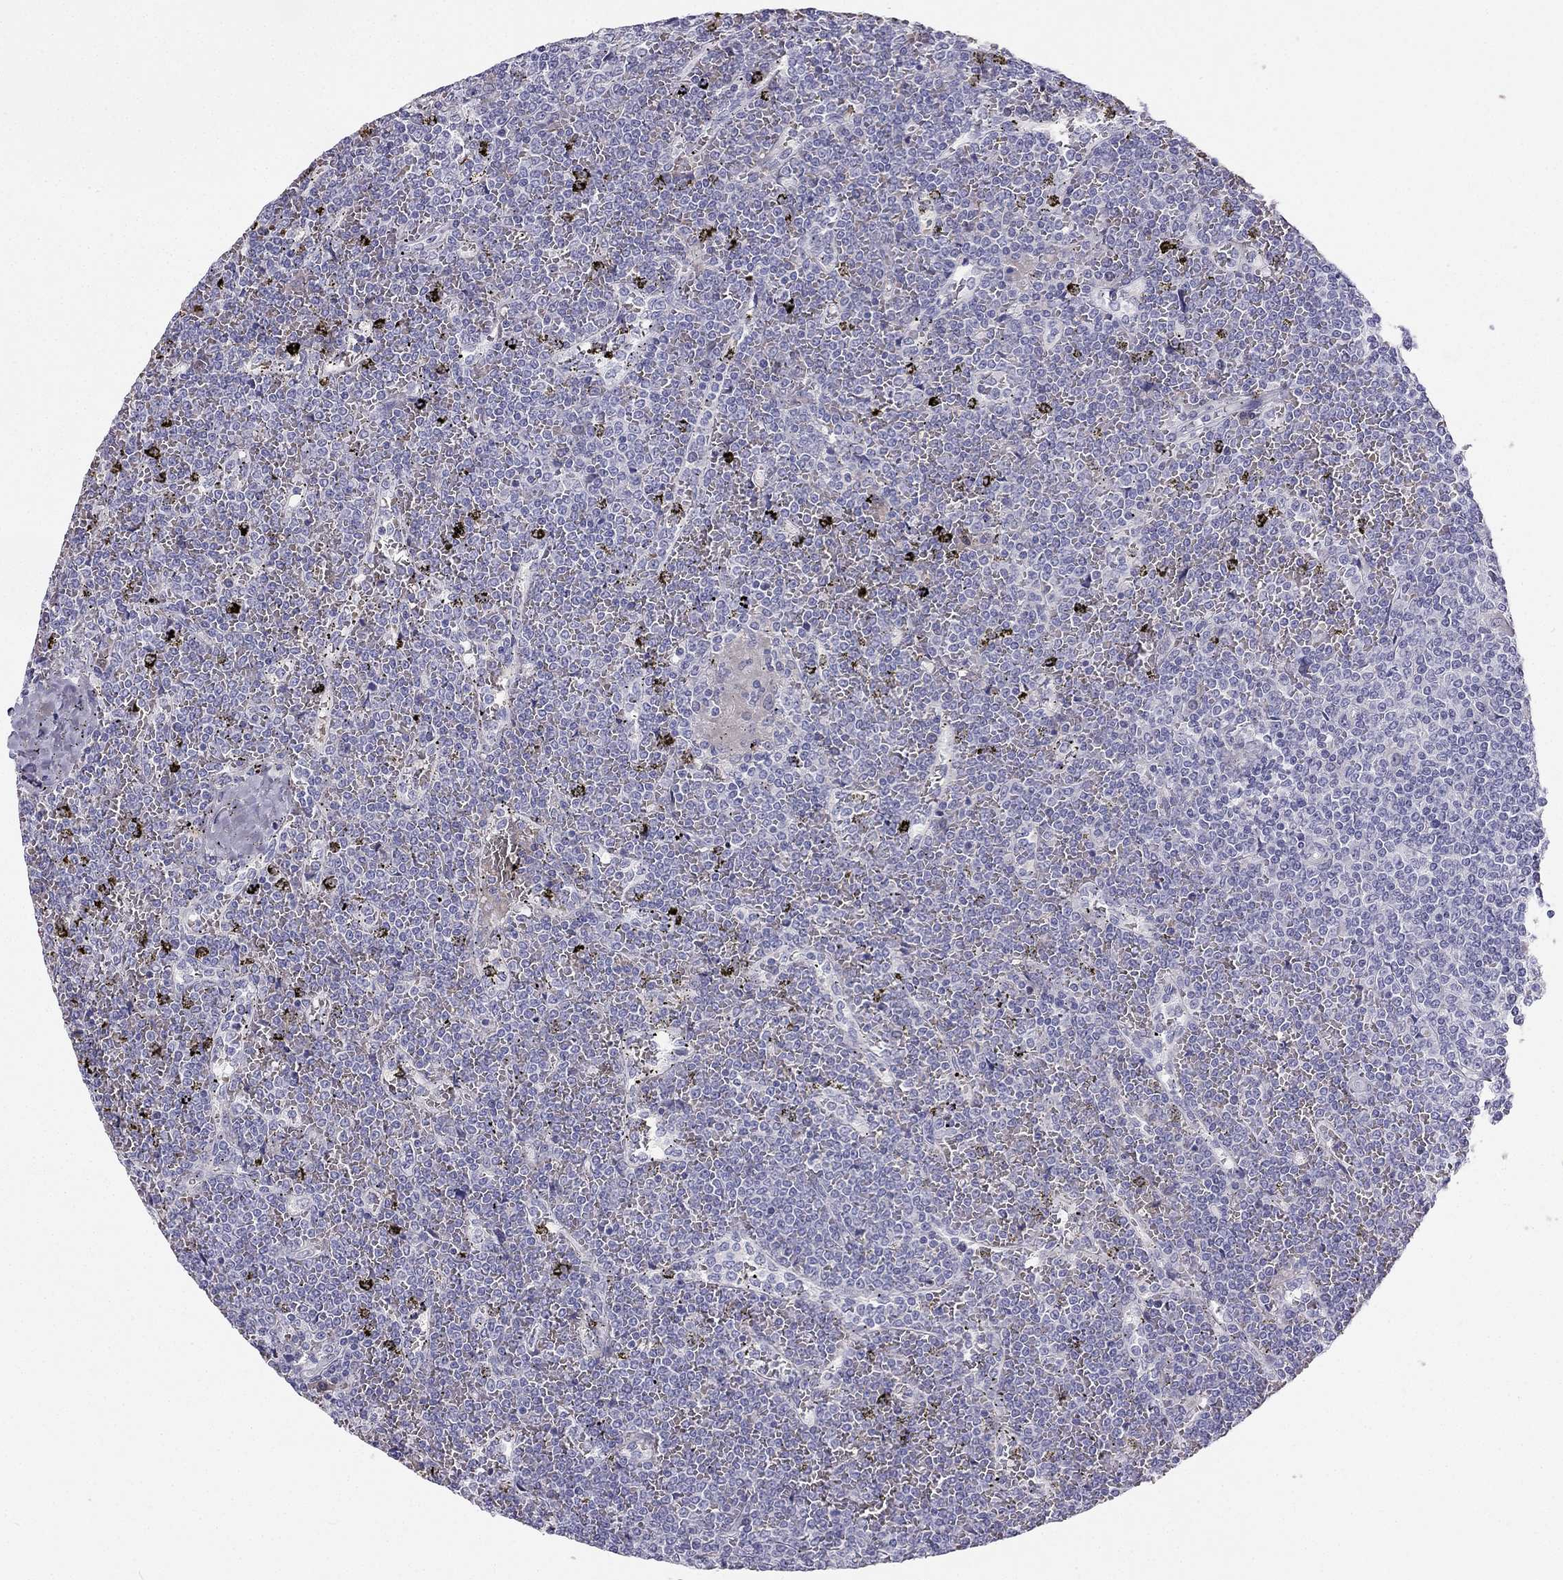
{"staining": {"intensity": "negative", "quantity": "none", "location": "none"}, "tissue": "lymphoma", "cell_type": "Tumor cells", "image_type": "cancer", "snomed": [{"axis": "morphology", "description": "Malignant lymphoma, non-Hodgkin's type, Low grade"}, {"axis": "topography", "description": "Spleen"}], "caption": "DAB immunohistochemical staining of human lymphoma exhibits no significant staining in tumor cells. (Stains: DAB (3,3'-diaminobenzidine) IHC with hematoxylin counter stain, Microscopy: brightfield microscopy at high magnification).", "gene": "RSPH14", "patient": {"sex": "female", "age": 19}}